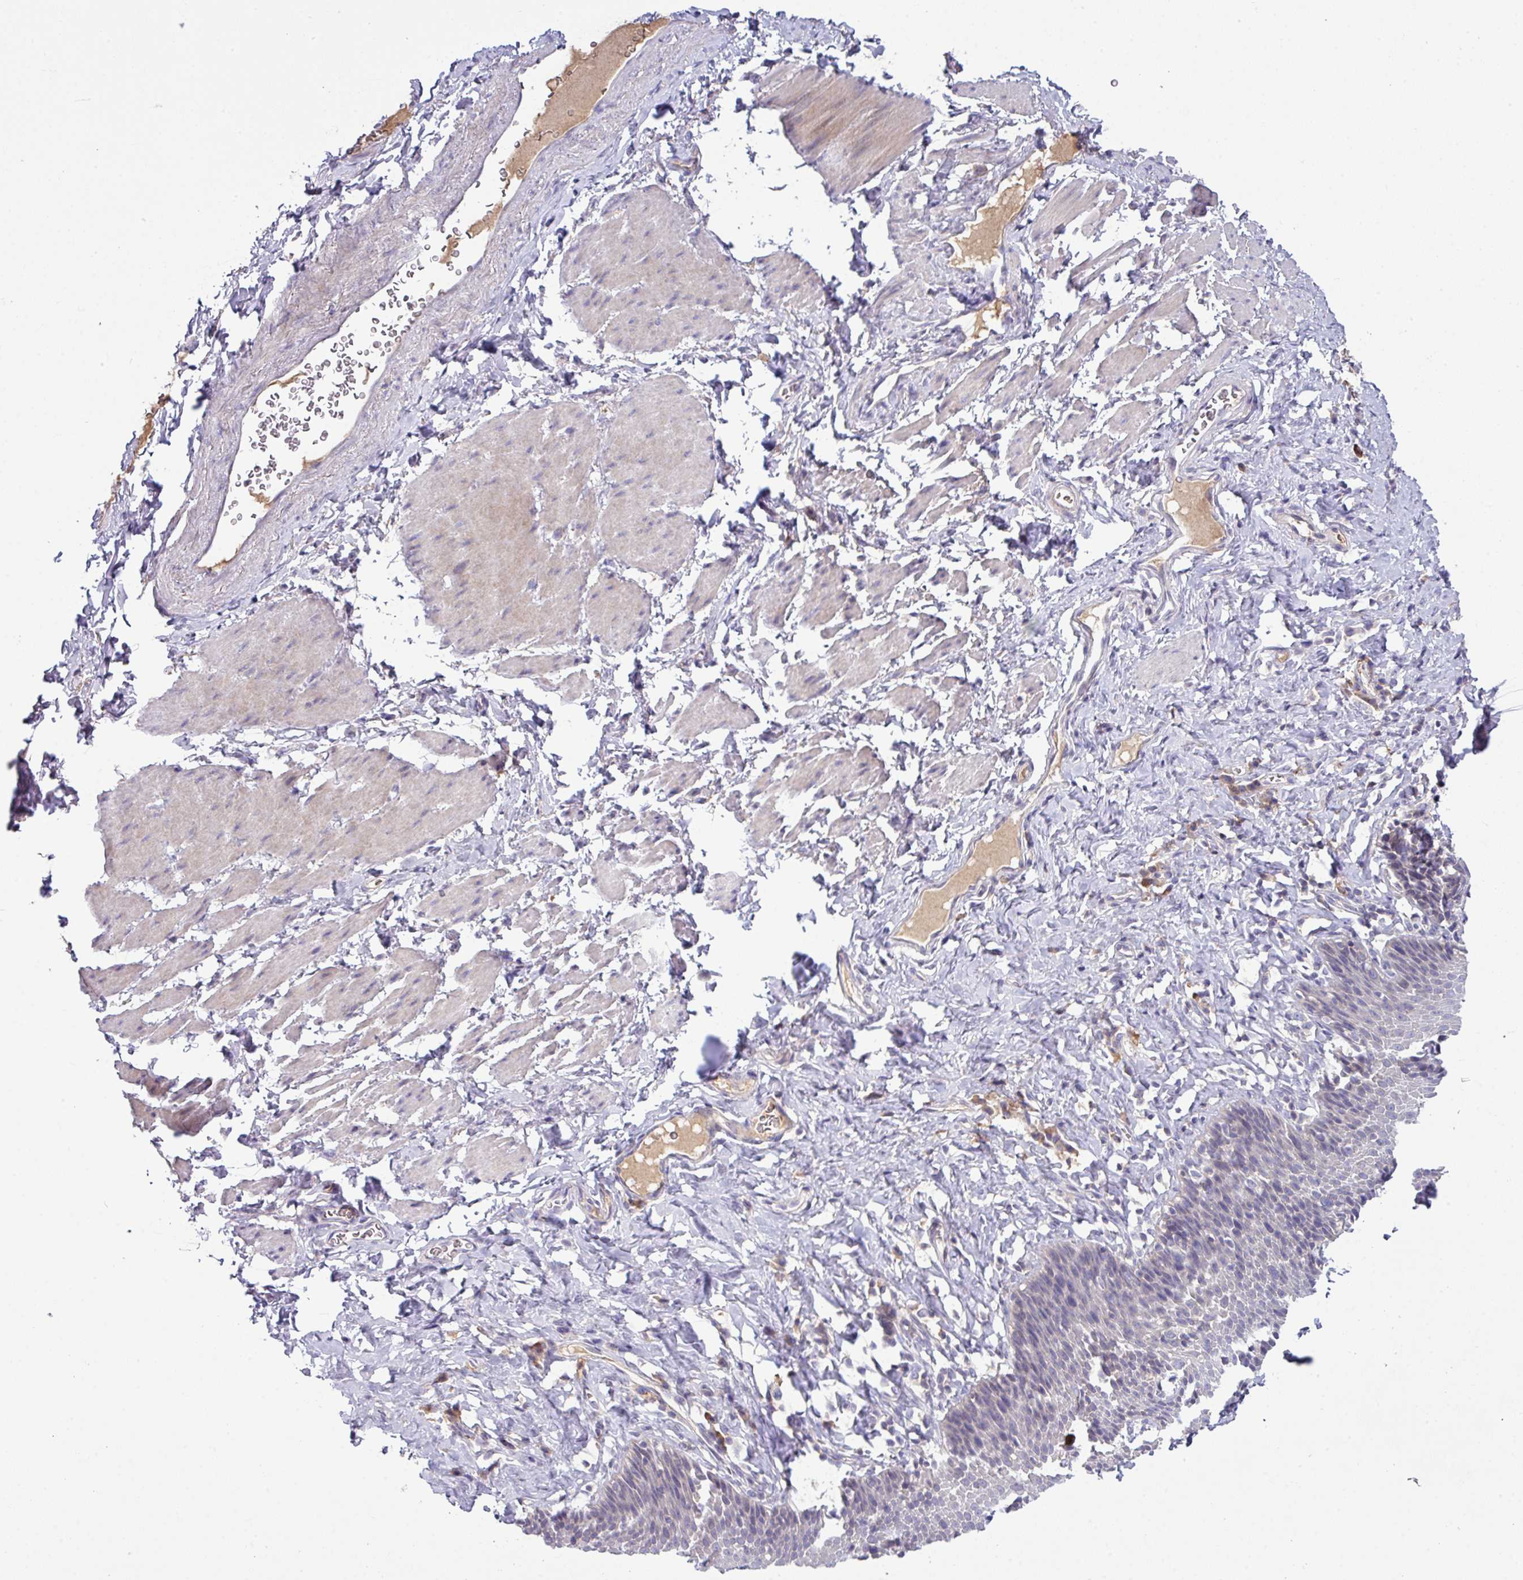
{"staining": {"intensity": "negative", "quantity": "none", "location": "none"}, "tissue": "esophagus", "cell_type": "Squamous epithelial cells", "image_type": "normal", "snomed": [{"axis": "morphology", "description": "Normal tissue, NOS"}, {"axis": "topography", "description": "Esophagus"}], "caption": "This histopathology image is of unremarkable esophagus stained with immunohistochemistry to label a protein in brown with the nuclei are counter-stained blue. There is no positivity in squamous epithelial cells.", "gene": "SLAMF6", "patient": {"sex": "female", "age": 61}}